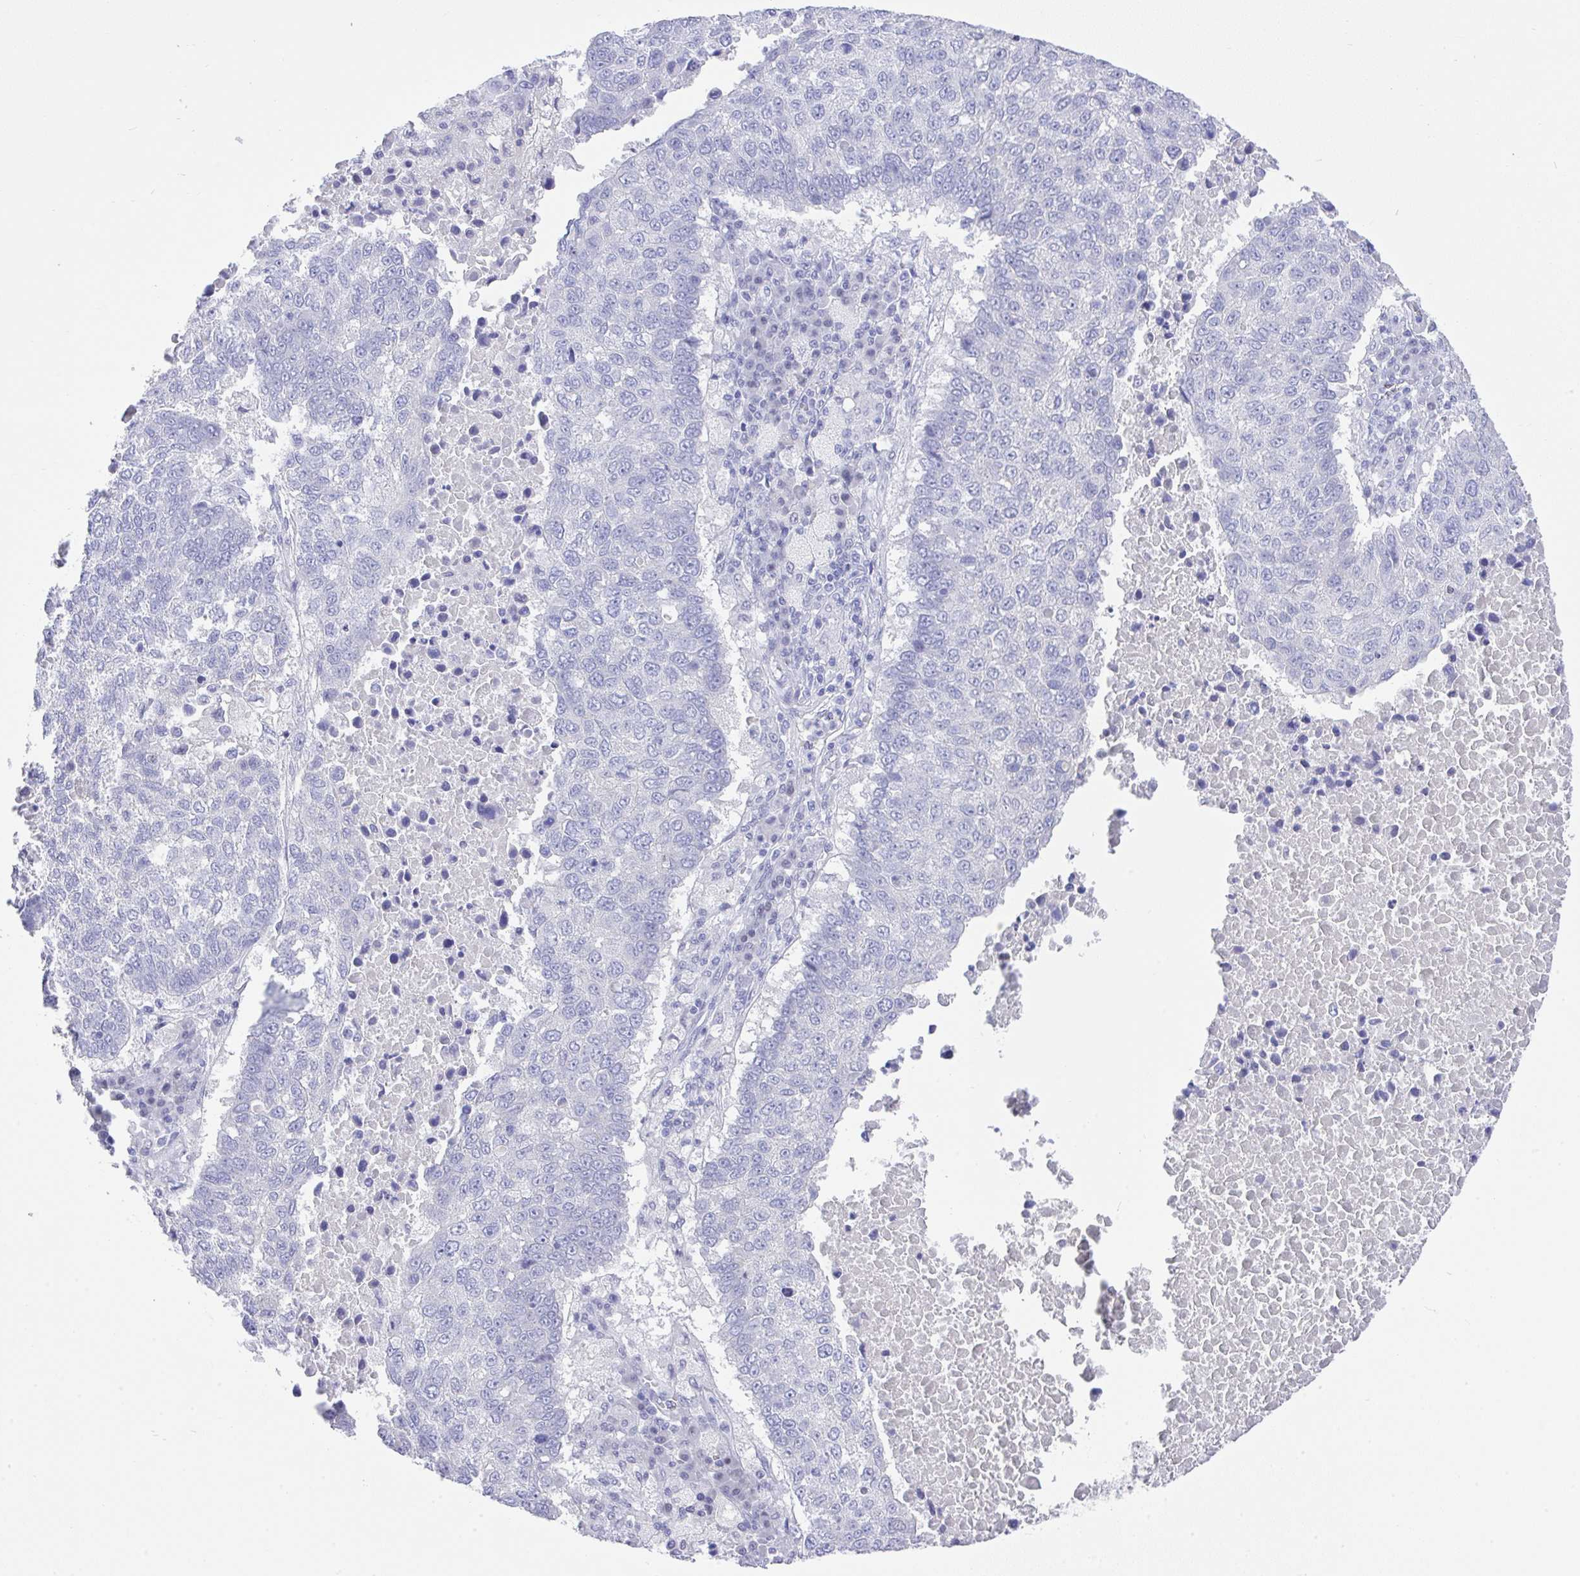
{"staining": {"intensity": "negative", "quantity": "none", "location": "none"}, "tissue": "lung cancer", "cell_type": "Tumor cells", "image_type": "cancer", "snomed": [{"axis": "morphology", "description": "Squamous cell carcinoma, NOS"}, {"axis": "topography", "description": "Lung"}], "caption": "Squamous cell carcinoma (lung) was stained to show a protein in brown. There is no significant staining in tumor cells. (DAB immunohistochemistry visualized using brightfield microscopy, high magnification).", "gene": "MS4A12", "patient": {"sex": "male", "age": 73}}